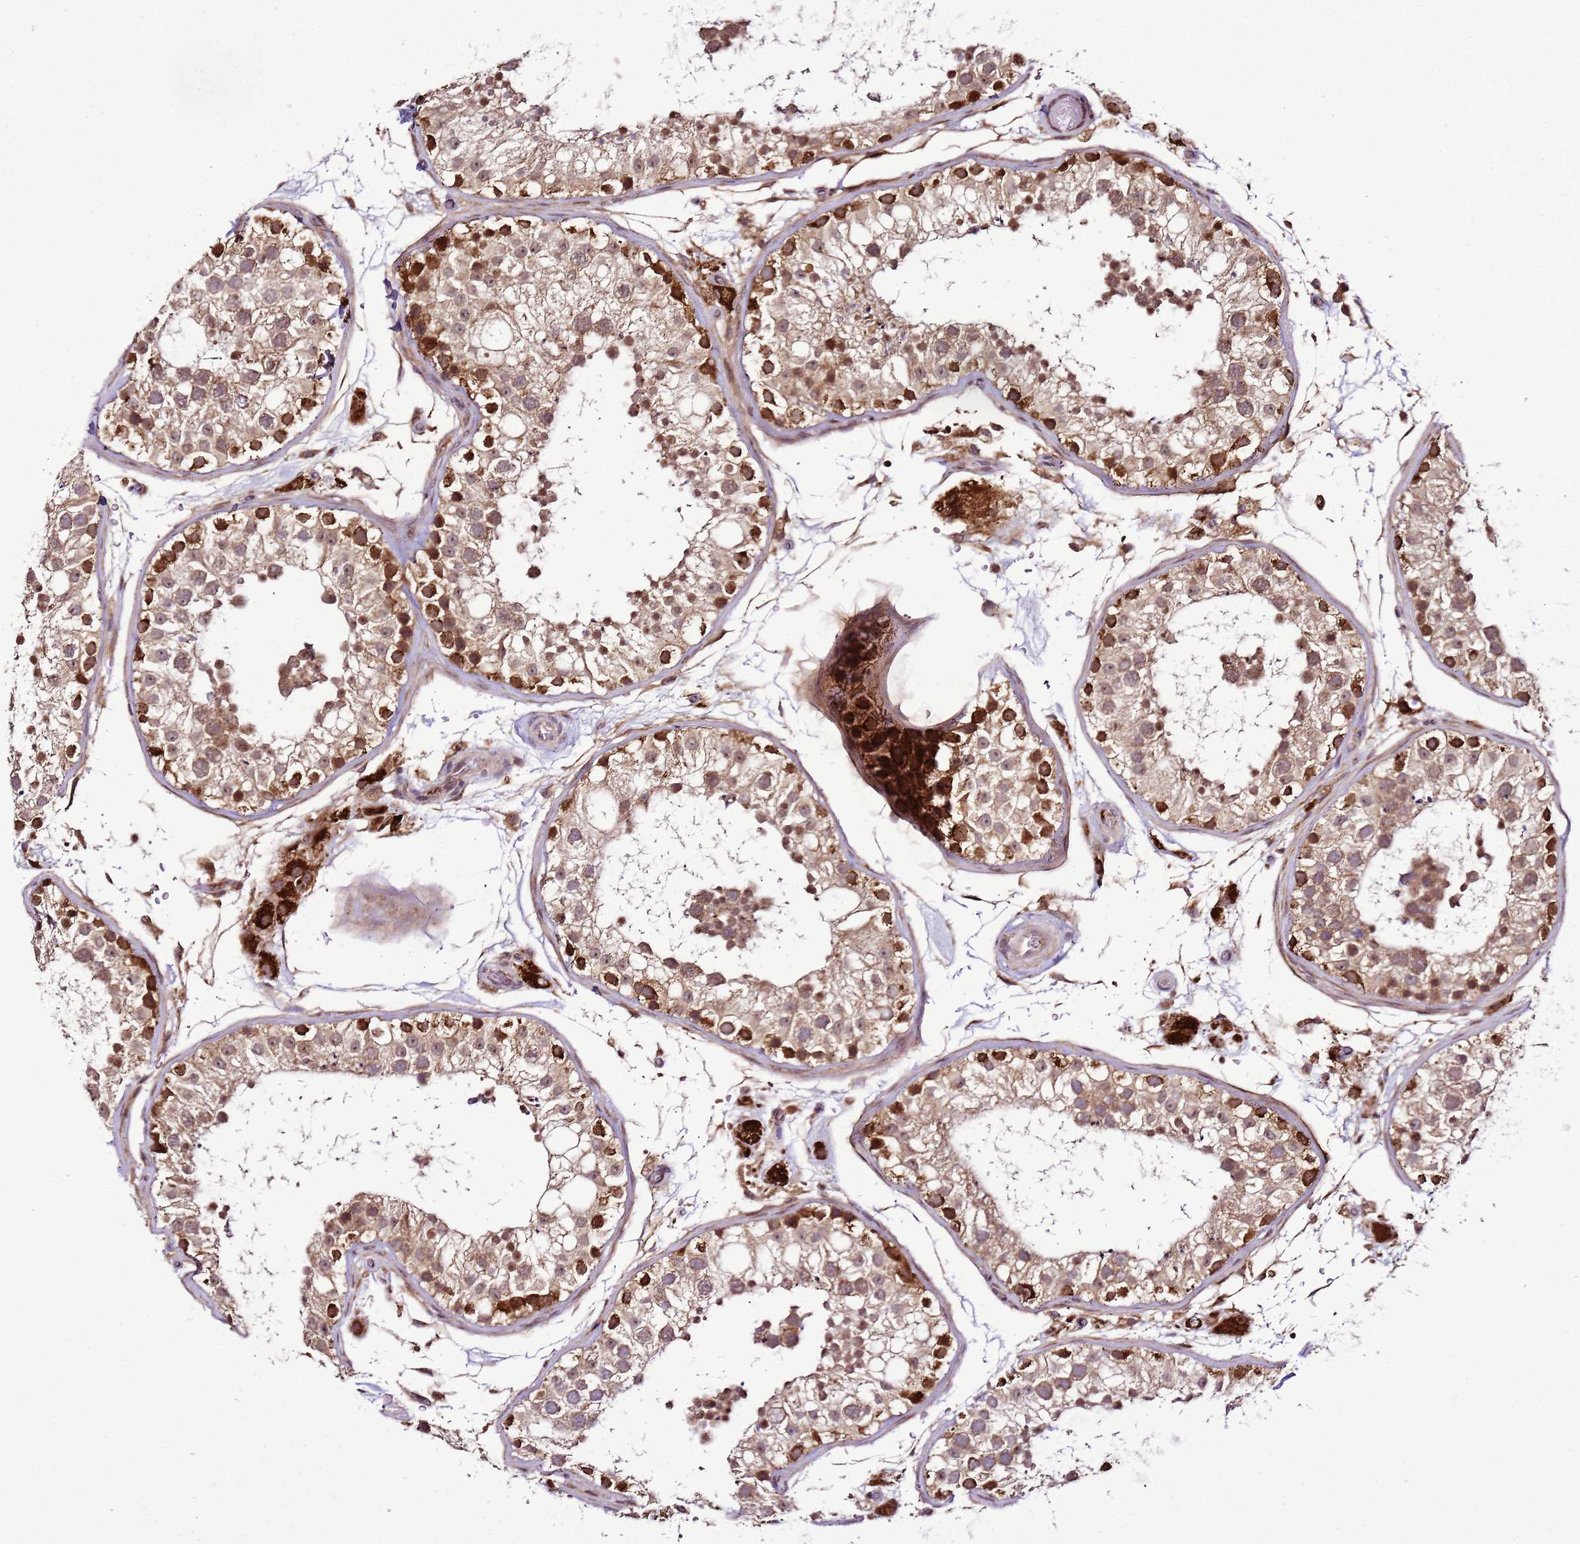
{"staining": {"intensity": "strong", "quantity": "25%-75%", "location": "cytoplasmic/membranous"}, "tissue": "testis", "cell_type": "Cells in seminiferous ducts", "image_type": "normal", "snomed": [{"axis": "morphology", "description": "Normal tissue, NOS"}, {"axis": "topography", "description": "Testis"}], "caption": "Human testis stained with a brown dye shows strong cytoplasmic/membranous positive positivity in about 25%-75% of cells in seminiferous ducts.", "gene": "RASA3", "patient": {"sex": "male", "age": 26}}